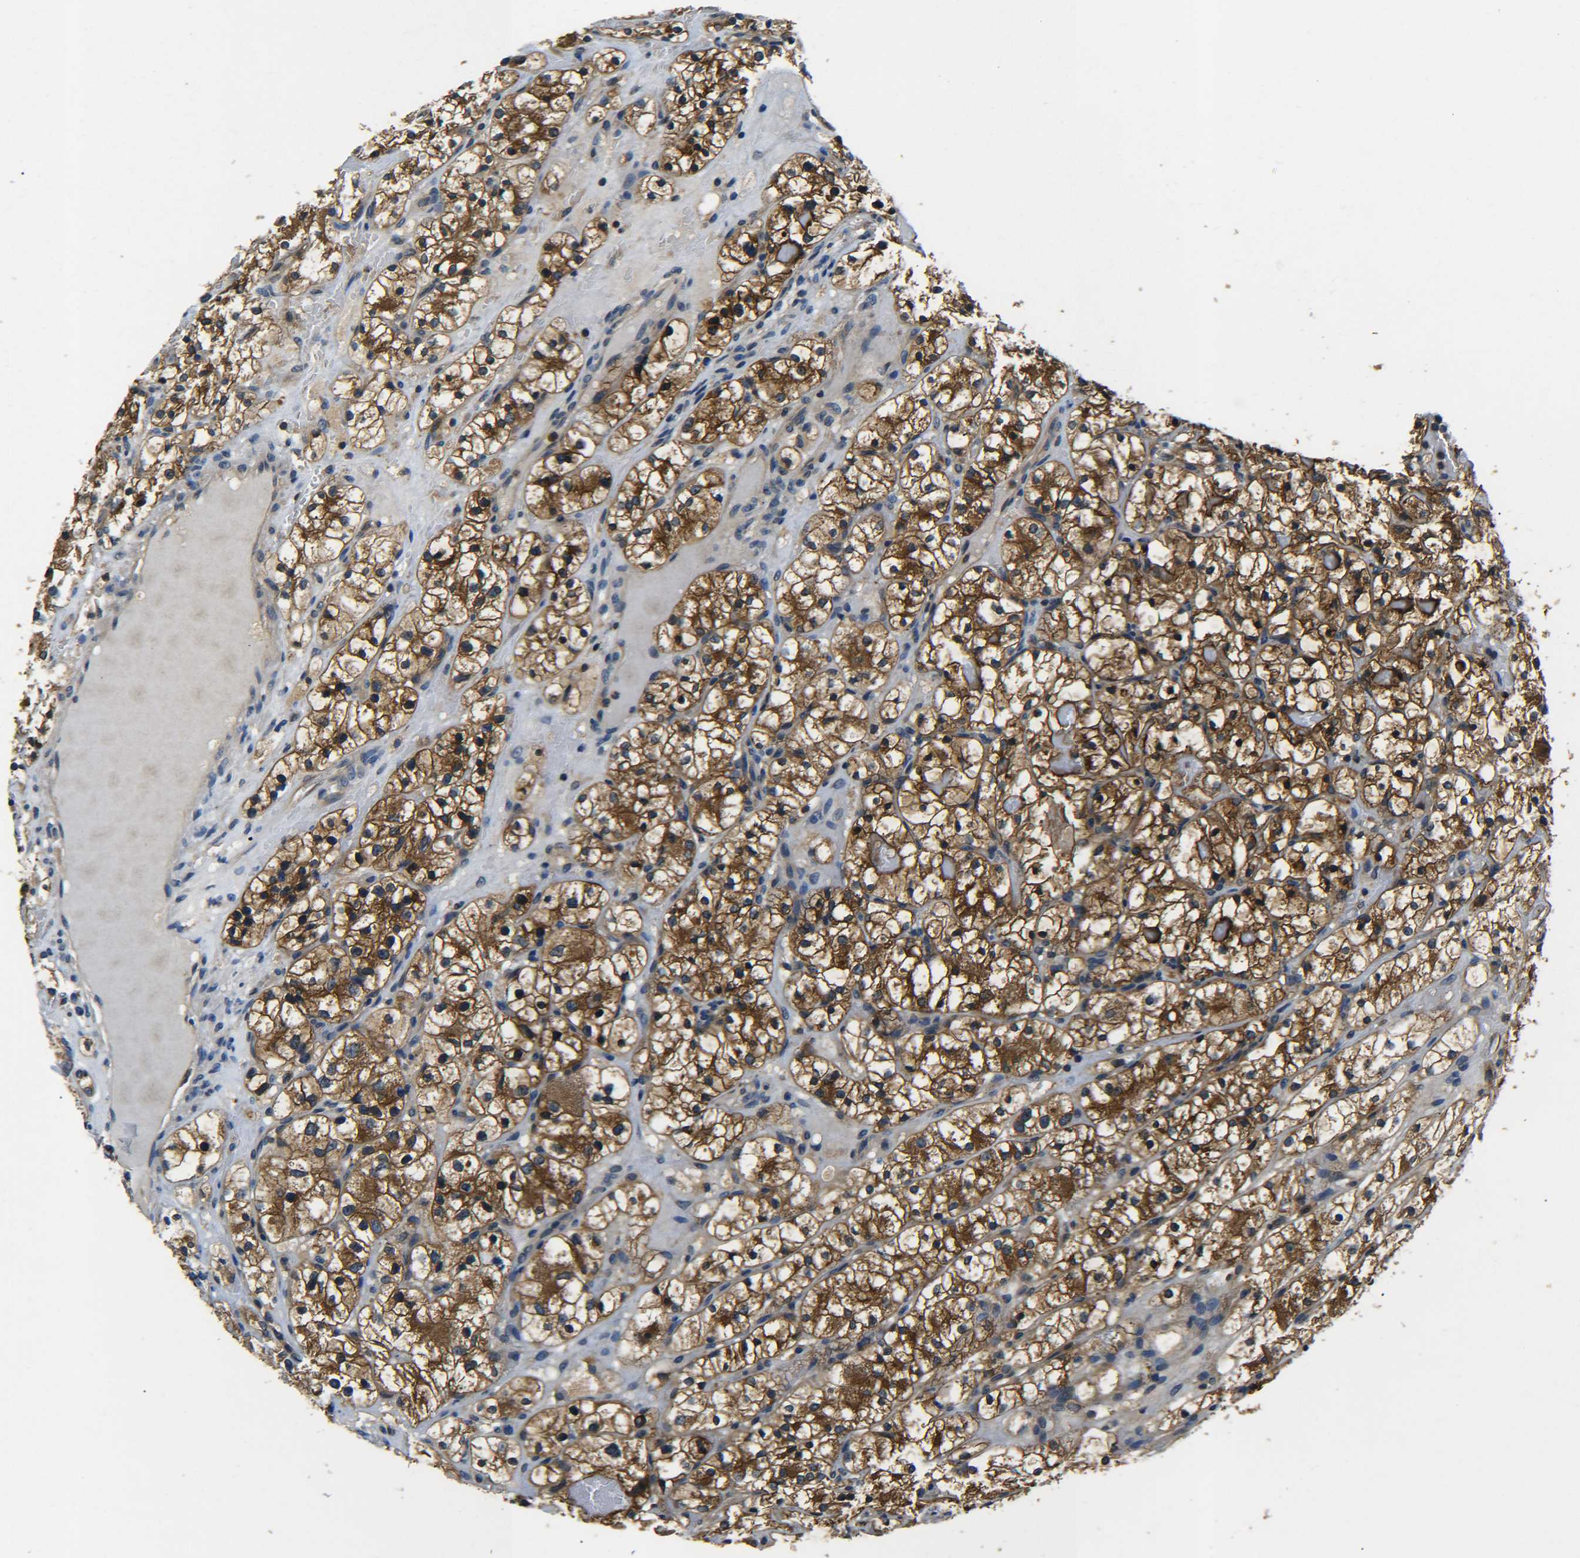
{"staining": {"intensity": "strong", "quantity": ">75%", "location": "cytoplasmic/membranous"}, "tissue": "renal cancer", "cell_type": "Tumor cells", "image_type": "cancer", "snomed": [{"axis": "morphology", "description": "Adenocarcinoma, NOS"}, {"axis": "topography", "description": "Kidney"}], "caption": "Brown immunohistochemical staining in adenocarcinoma (renal) demonstrates strong cytoplasmic/membranous expression in approximately >75% of tumor cells.", "gene": "PREB", "patient": {"sex": "female", "age": 60}}